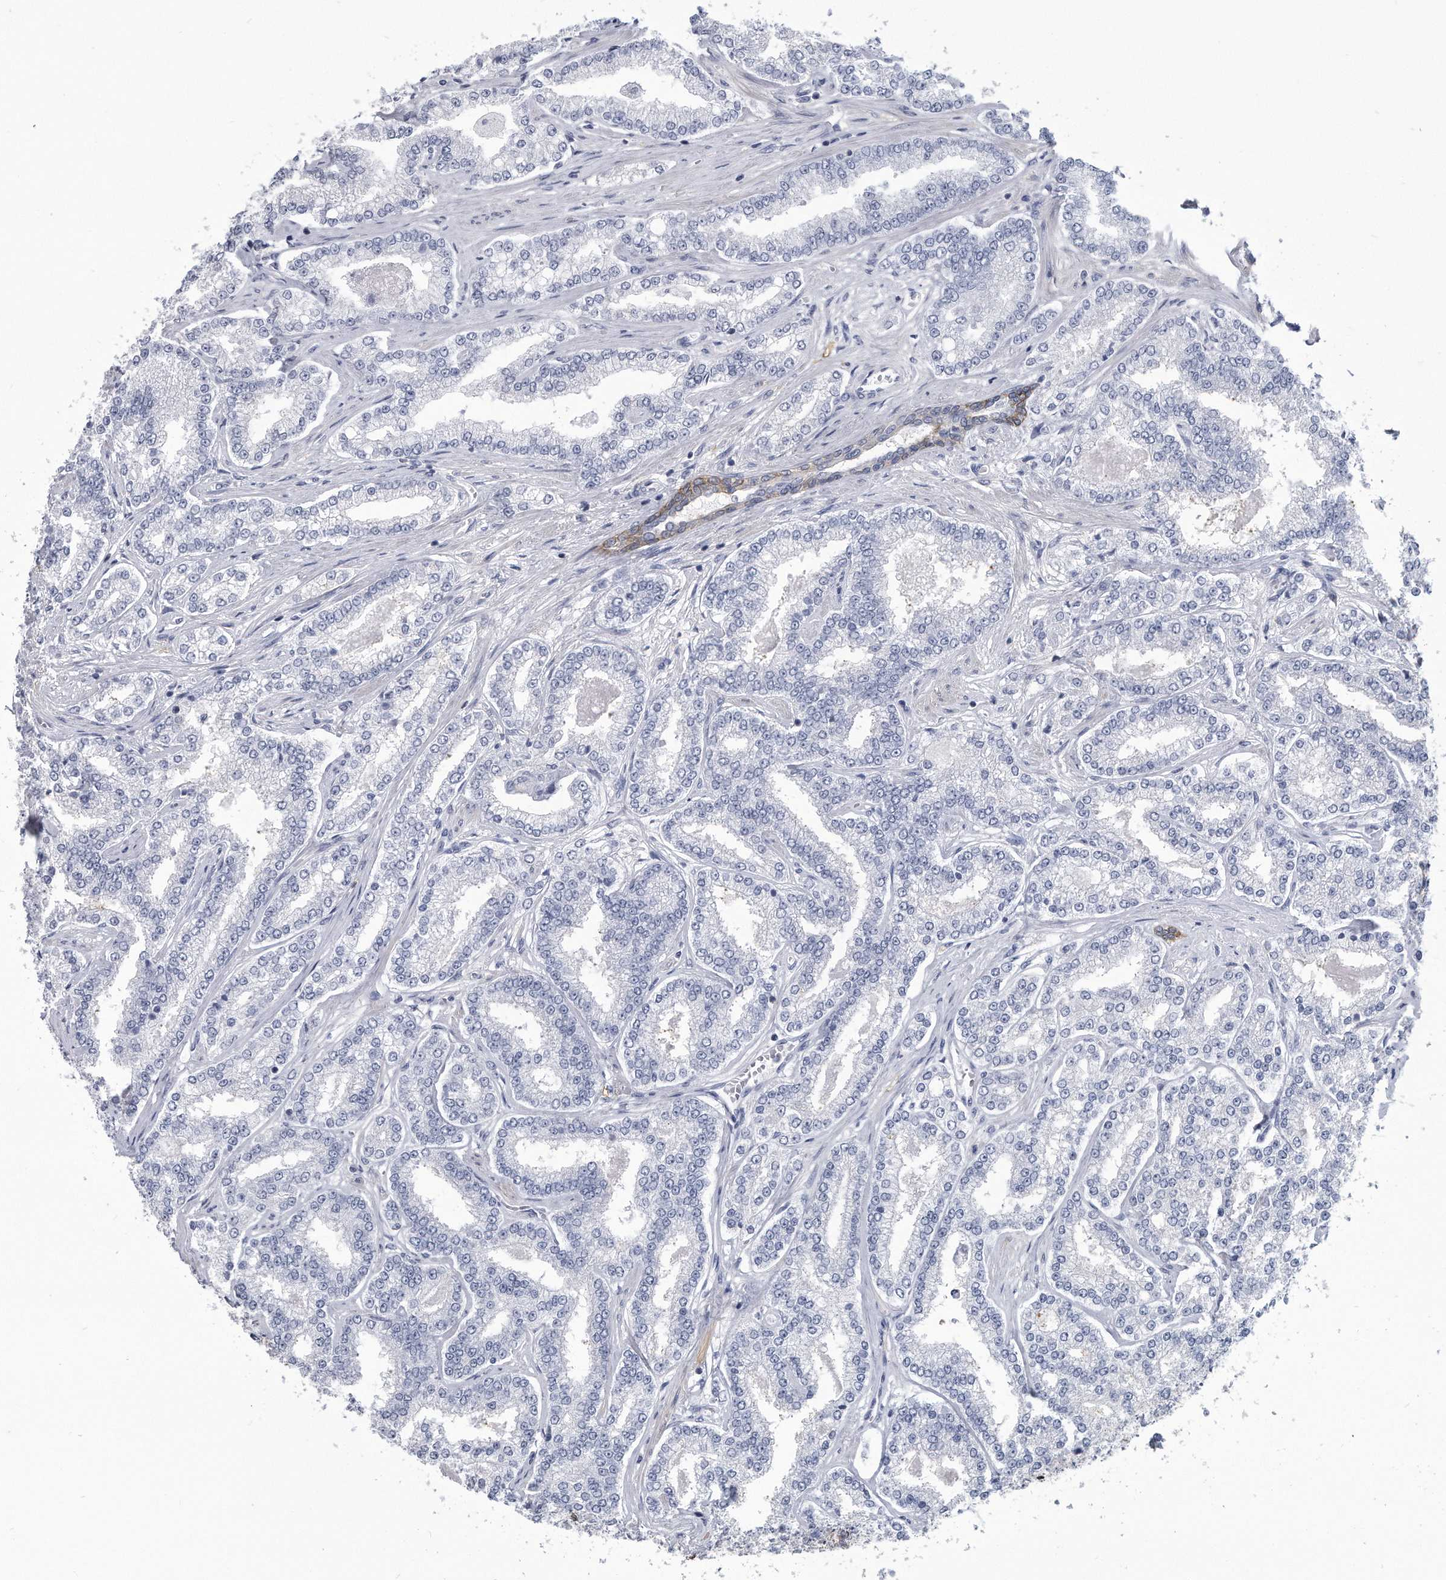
{"staining": {"intensity": "negative", "quantity": "none", "location": "none"}, "tissue": "prostate cancer", "cell_type": "Tumor cells", "image_type": "cancer", "snomed": [{"axis": "morphology", "description": "Normal tissue, NOS"}, {"axis": "morphology", "description": "Adenocarcinoma, High grade"}, {"axis": "topography", "description": "Prostate"}], "caption": "IHC of prostate cancer reveals no expression in tumor cells.", "gene": "PYGB", "patient": {"sex": "male", "age": 83}}